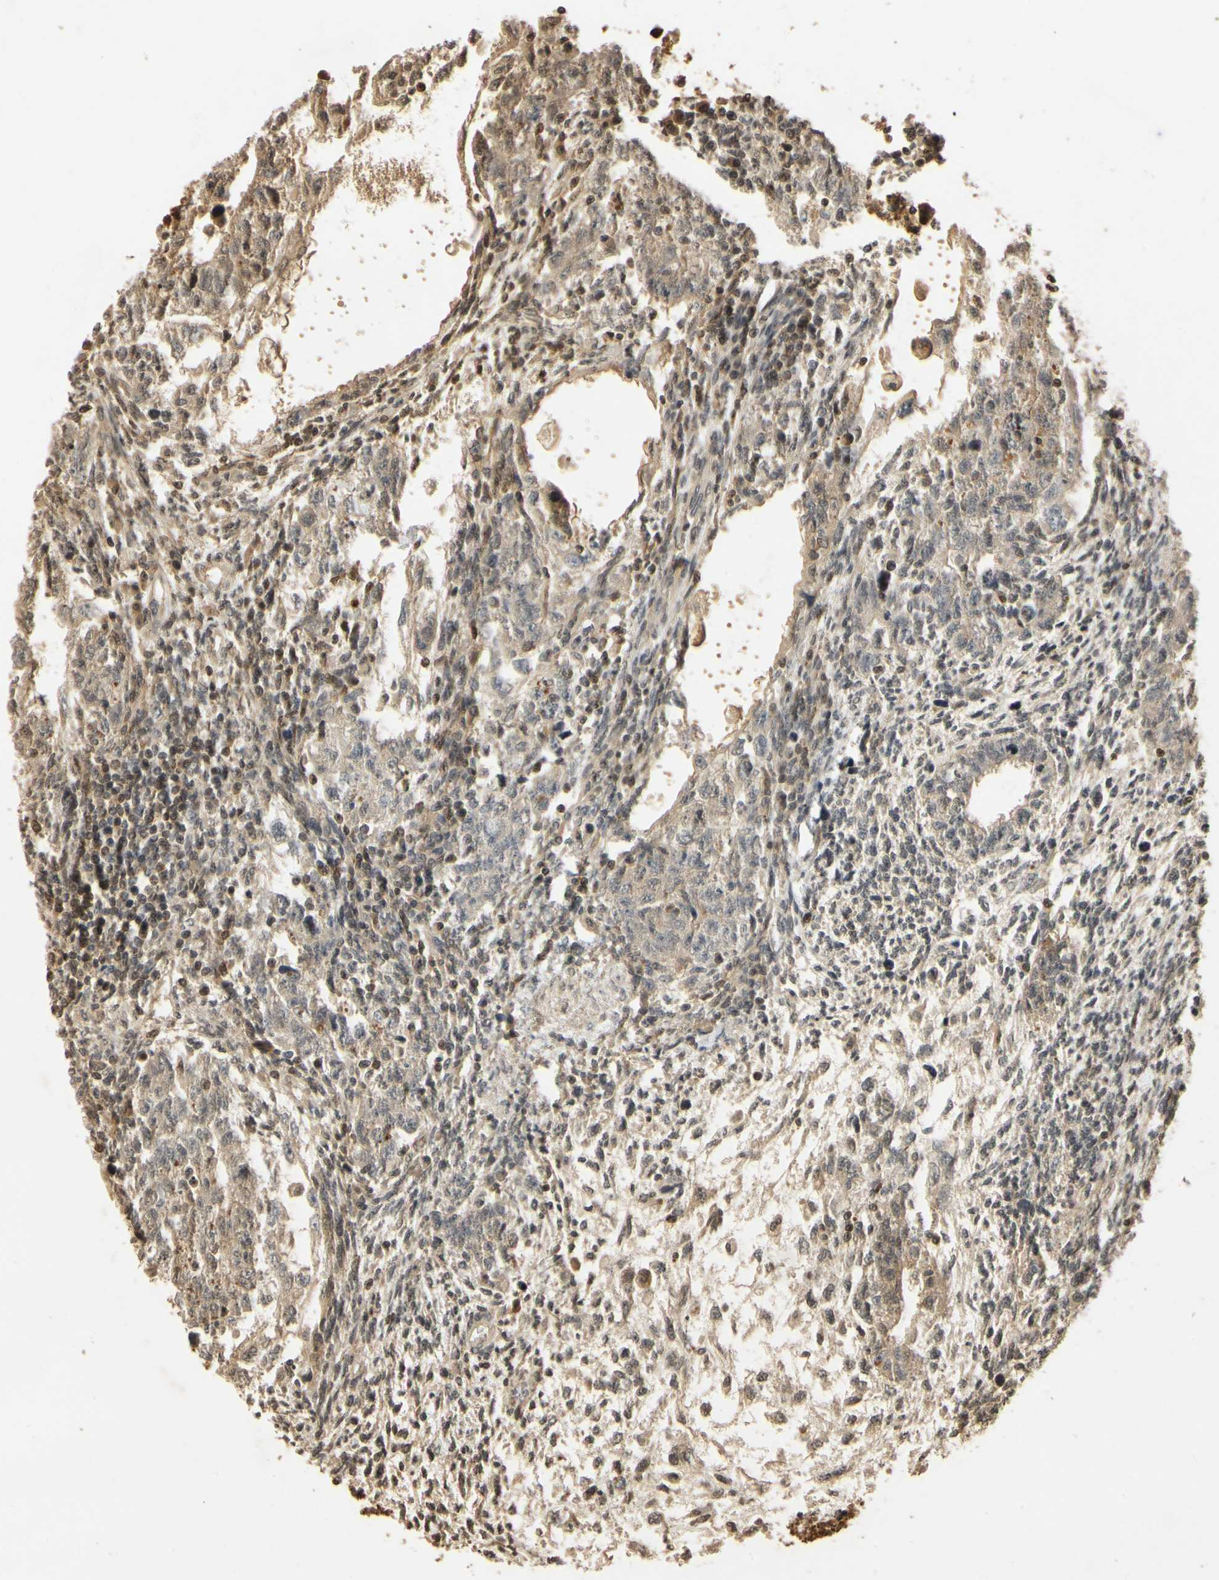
{"staining": {"intensity": "moderate", "quantity": ">75%", "location": "cytoplasmic/membranous"}, "tissue": "testis cancer", "cell_type": "Tumor cells", "image_type": "cancer", "snomed": [{"axis": "morphology", "description": "Normal tissue, NOS"}, {"axis": "morphology", "description": "Carcinoma, Embryonal, NOS"}, {"axis": "topography", "description": "Testis"}], "caption": "Protein staining by immunohistochemistry (IHC) shows moderate cytoplasmic/membranous staining in about >75% of tumor cells in testis cancer (embryonal carcinoma).", "gene": "SOD1", "patient": {"sex": "male", "age": 36}}